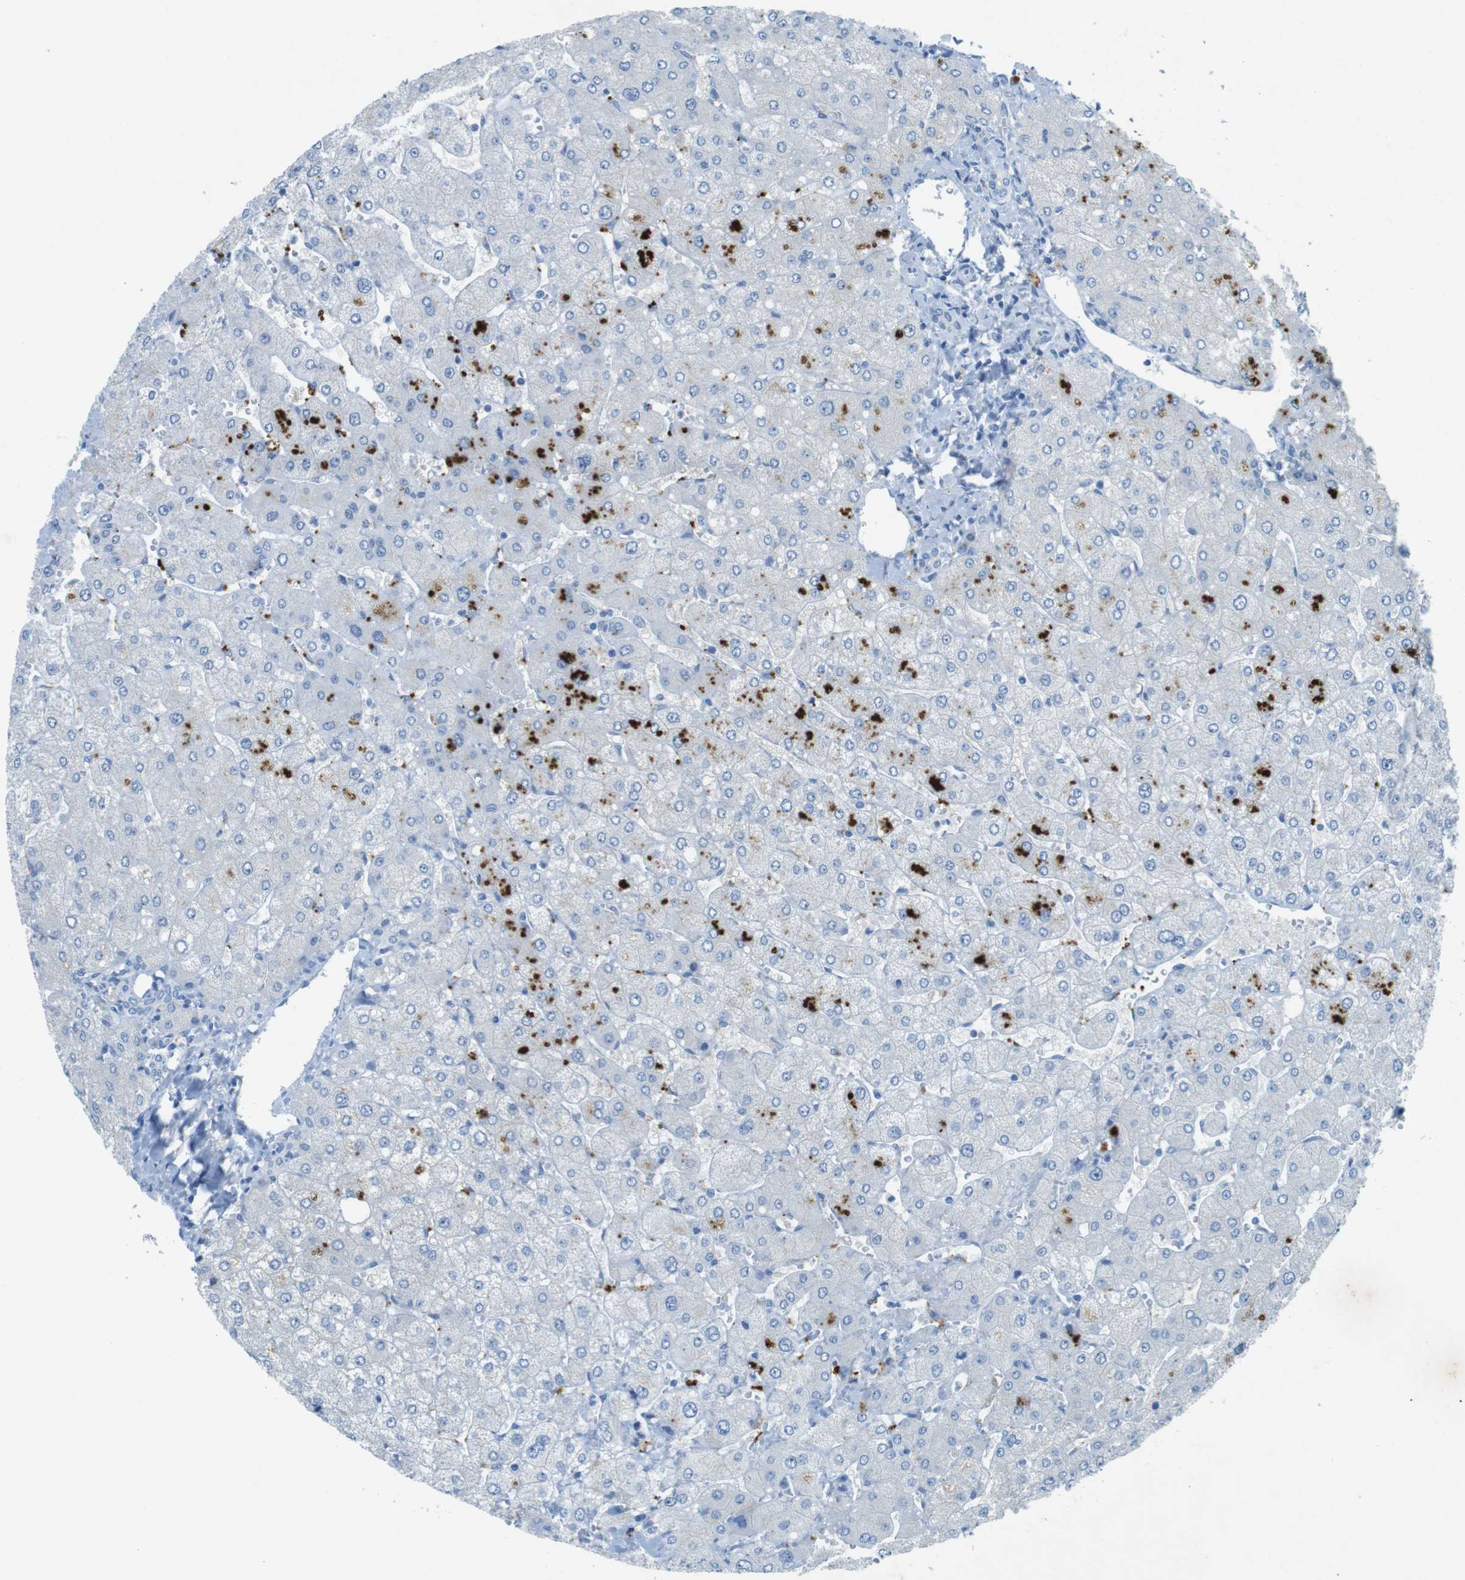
{"staining": {"intensity": "negative", "quantity": "none", "location": "none"}, "tissue": "liver", "cell_type": "Cholangiocytes", "image_type": "normal", "snomed": [{"axis": "morphology", "description": "Normal tissue, NOS"}, {"axis": "topography", "description": "Liver"}], "caption": "A histopathology image of liver stained for a protein displays no brown staining in cholangiocytes. (Stains: DAB (3,3'-diaminobenzidine) immunohistochemistry (IHC) with hematoxylin counter stain, Microscopy: brightfield microscopy at high magnification).", "gene": "CD320", "patient": {"sex": "male", "age": 55}}